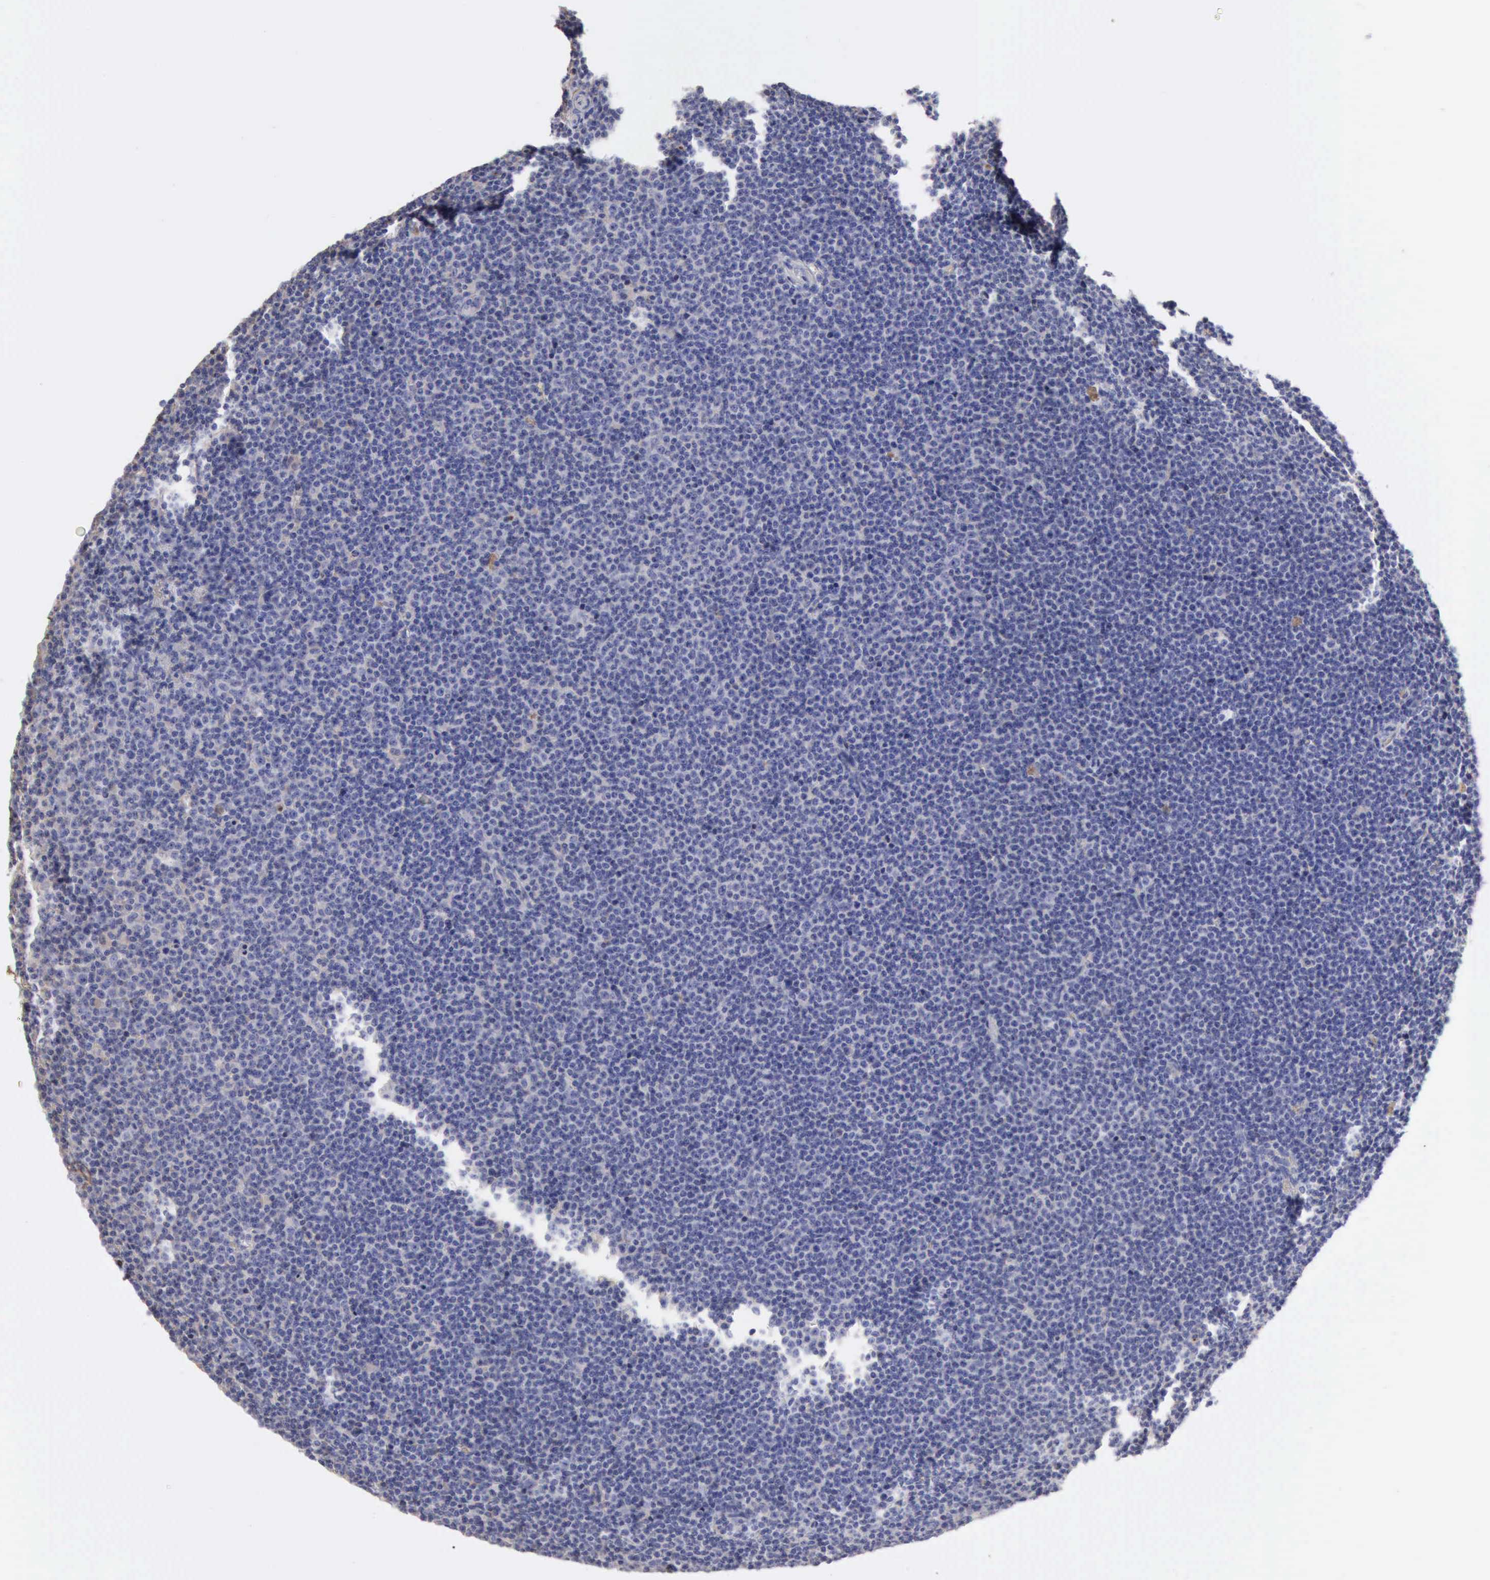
{"staining": {"intensity": "negative", "quantity": "none", "location": "none"}, "tissue": "lymphoma", "cell_type": "Tumor cells", "image_type": "cancer", "snomed": [{"axis": "morphology", "description": "Malignant lymphoma, non-Hodgkin's type, Low grade"}, {"axis": "topography", "description": "Lymph node"}], "caption": "Micrograph shows no significant protein staining in tumor cells of lymphoma.", "gene": "SERPINA1", "patient": {"sex": "female", "age": 69}}